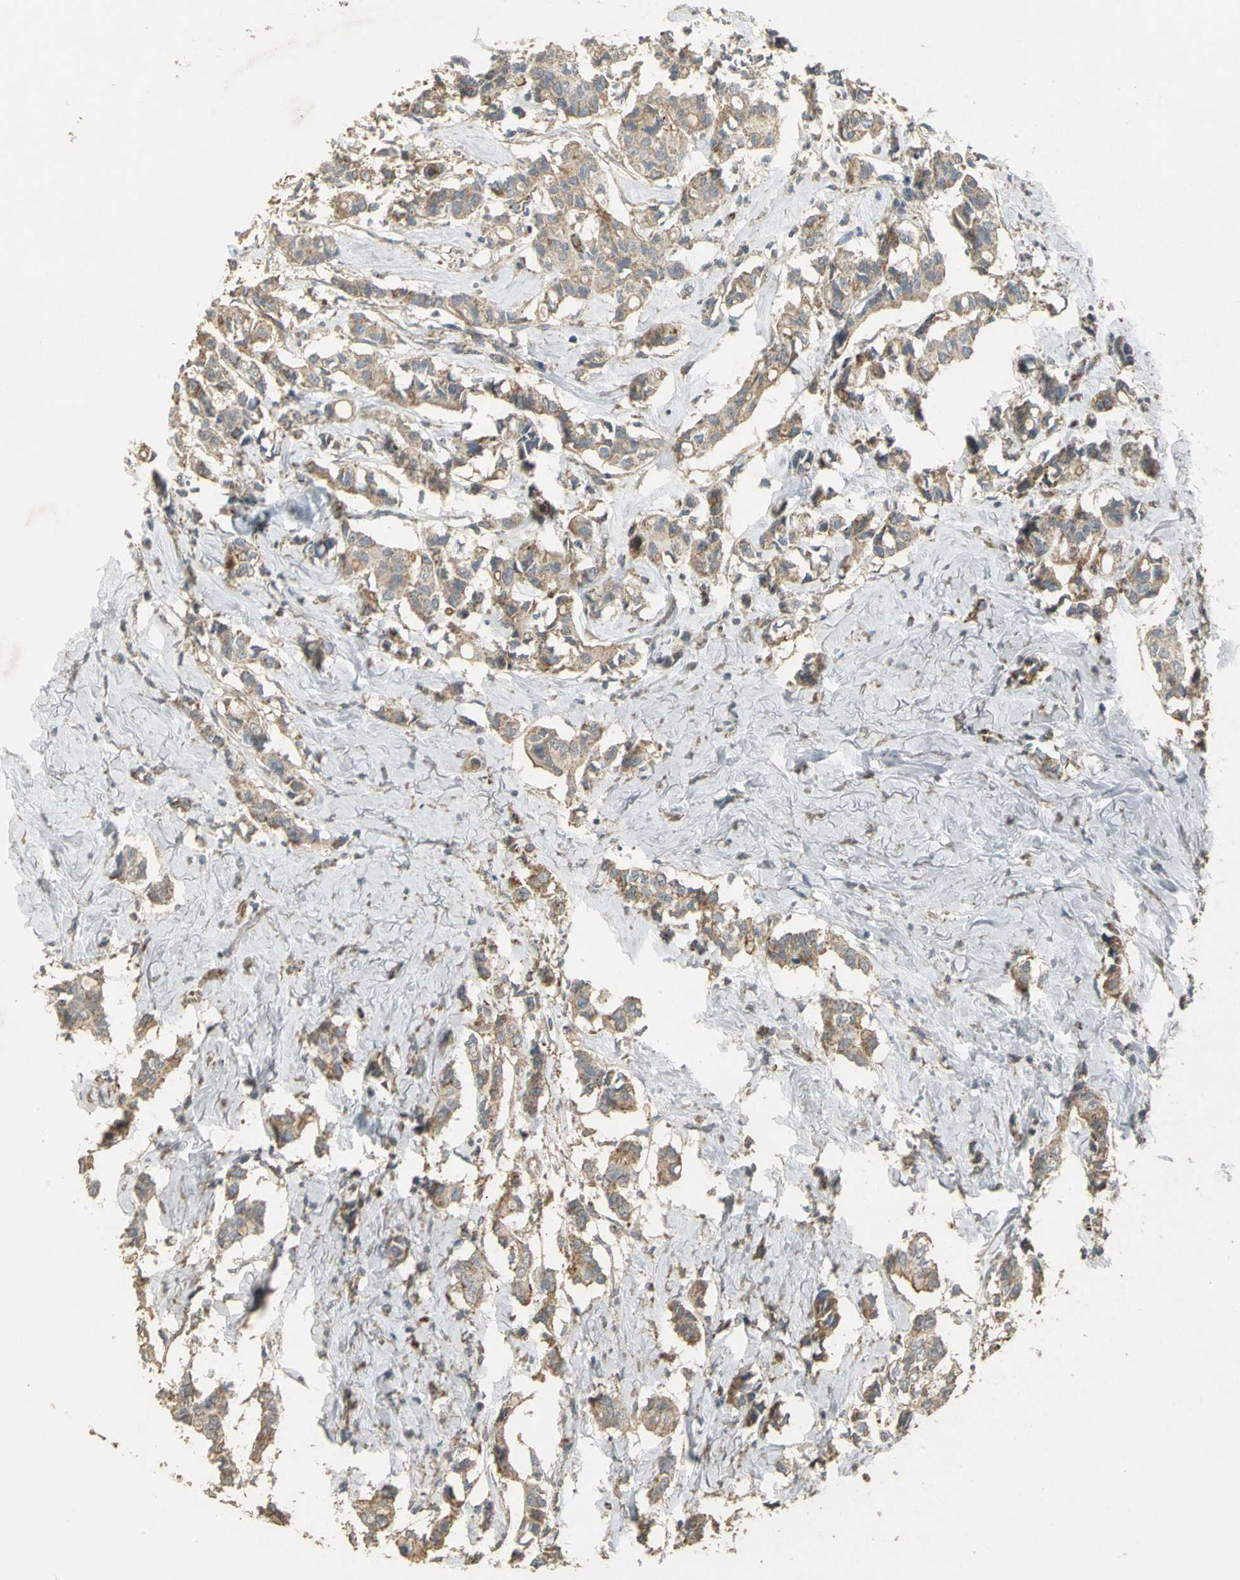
{"staining": {"intensity": "moderate", "quantity": ">75%", "location": "cytoplasmic/membranous"}, "tissue": "breast cancer", "cell_type": "Tumor cells", "image_type": "cancer", "snomed": [{"axis": "morphology", "description": "Duct carcinoma"}, {"axis": "topography", "description": "Breast"}], "caption": "This is a histology image of IHC staining of breast intraductal carcinoma, which shows moderate staining in the cytoplasmic/membranous of tumor cells.", "gene": "NDUFB5", "patient": {"sex": "female", "age": 84}}